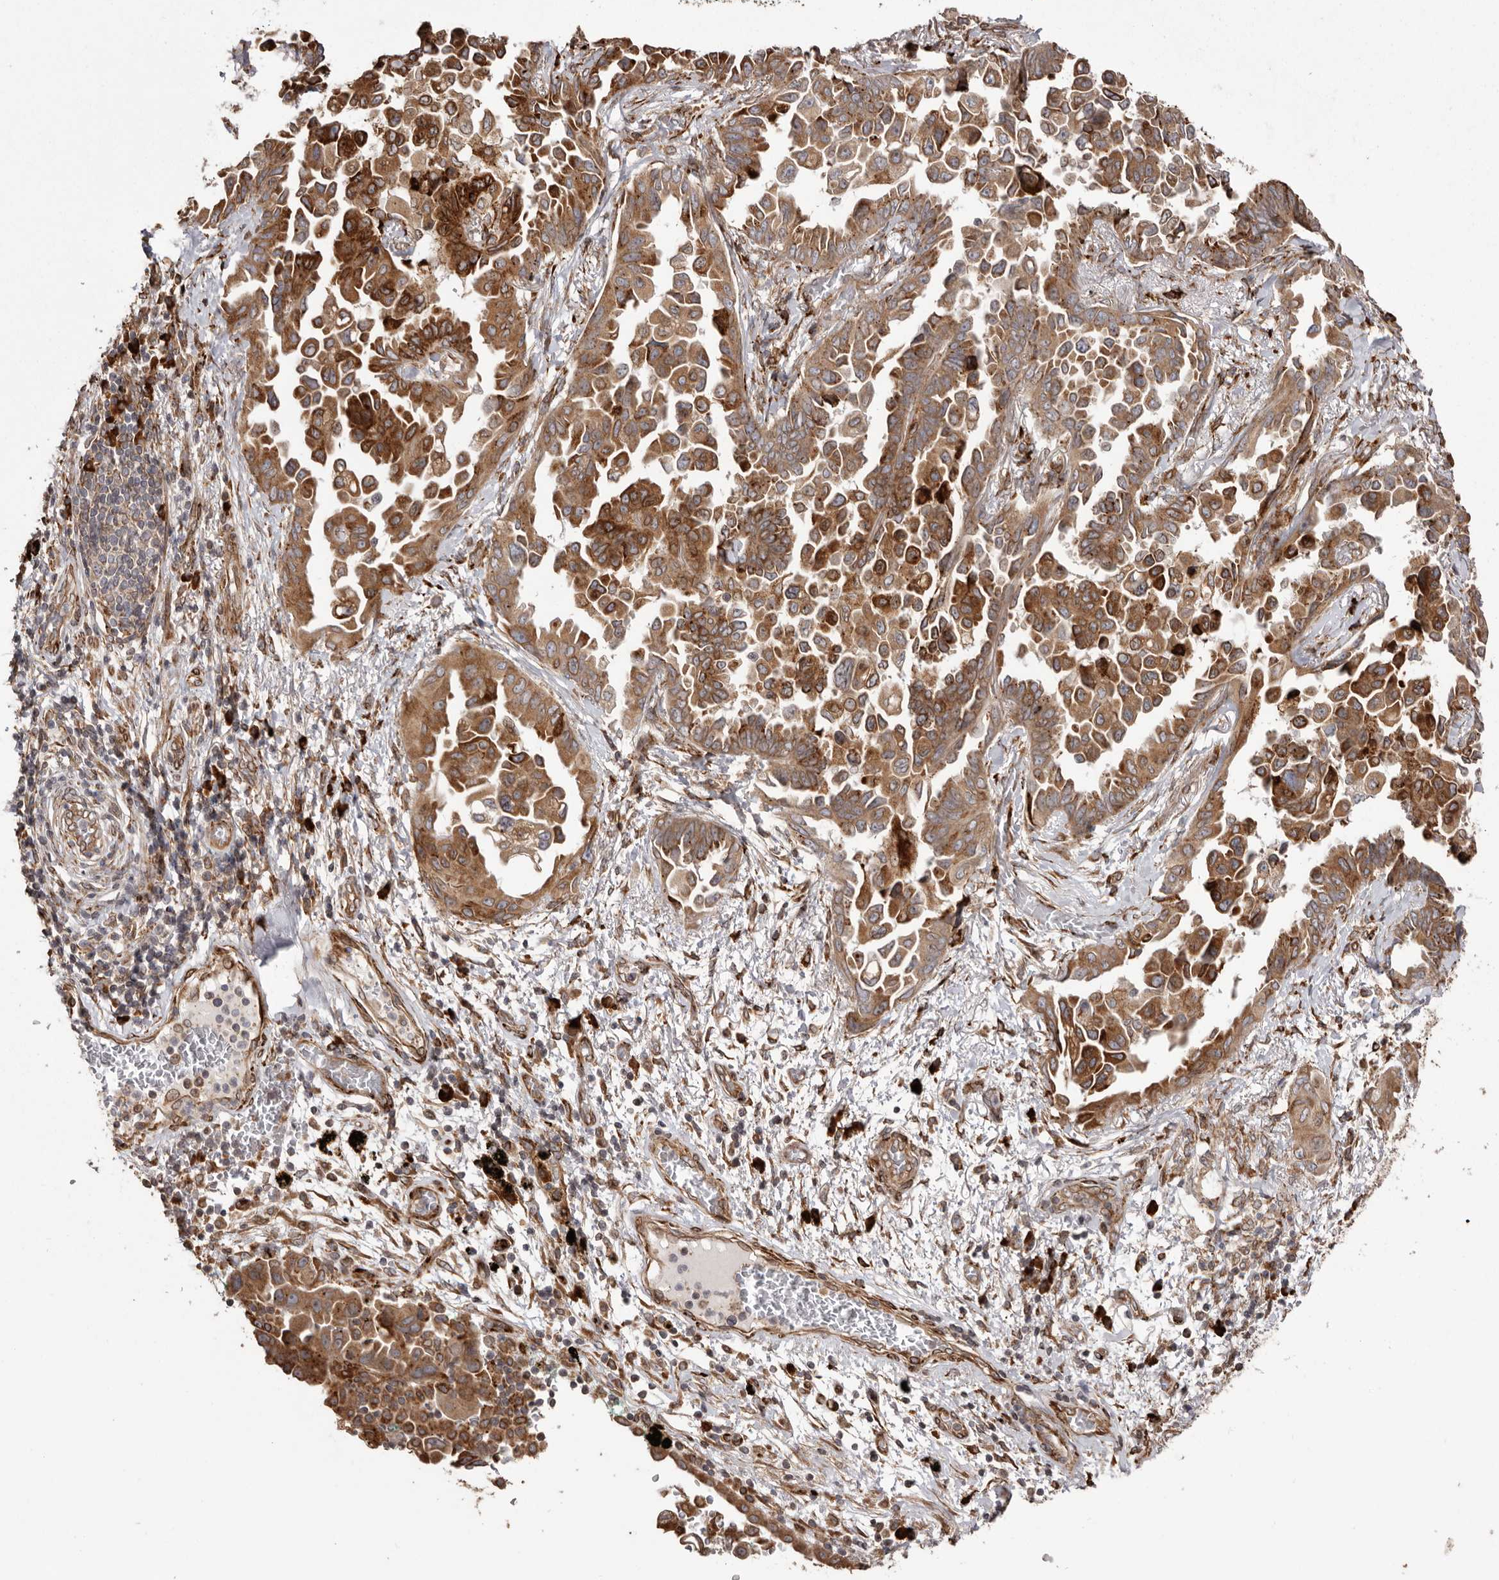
{"staining": {"intensity": "moderate", "quantity": ">75%", "location": "cytoplasmic/membranous"}, "tissue": "lung cancer", "cell_type": "Tumor cells", "image_type": "cancer", "snomed": [{"axis": "morphology", "description": "Adenocarcinoma, NOS"}, {"axis": "topography", "description": "Lung"}], "caption": "Immunohistochemical staining of human lung adenocarcinoma shows medium levels of moderate cytoplasmic/membranous protein positivity in about >75% of tumor cells. Using DAB (brown) and hematoxylin (blue) stains, captured at high magnification using brightfield microscopy.", "gene": "NUP43", "patient": {"sex": "female", "age": 67}}